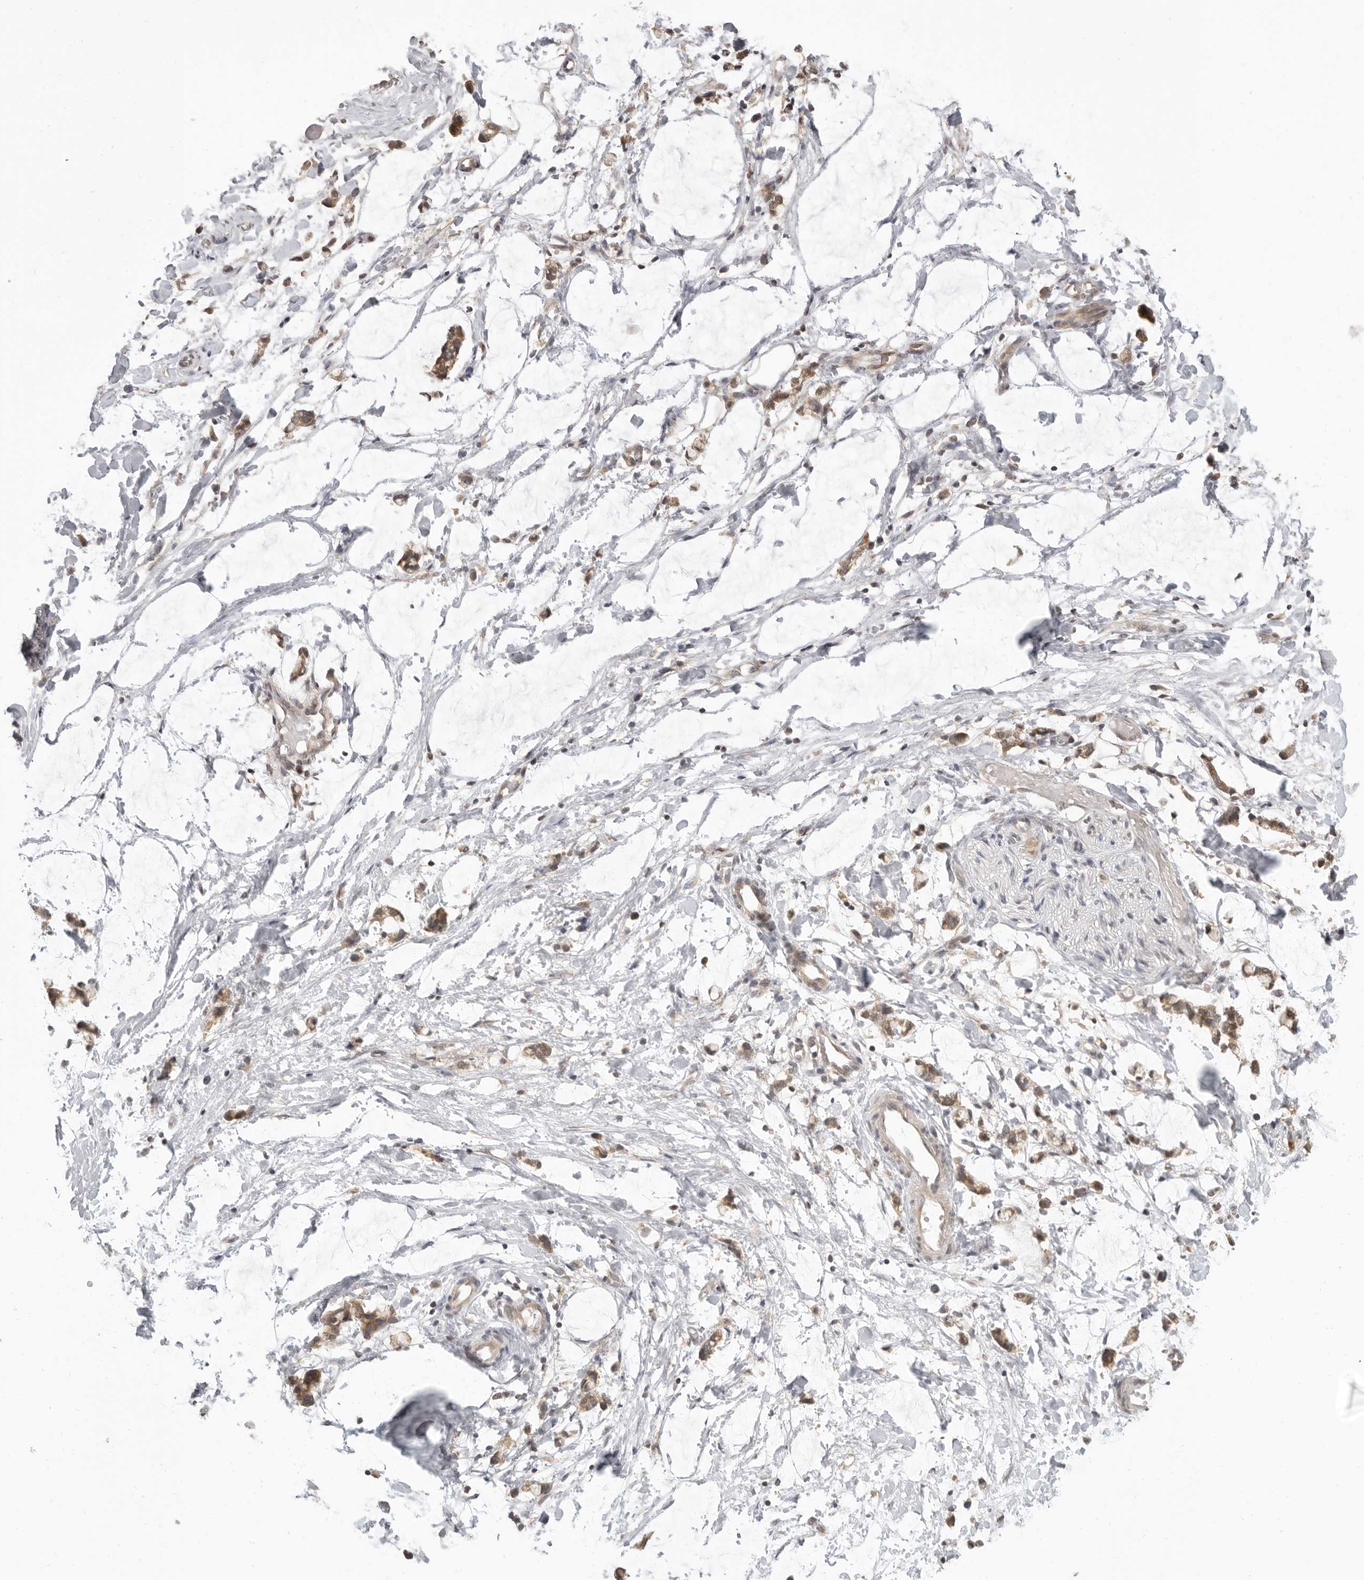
{"staining": {"intensity": "negative", "quantity": "none", "location": "none"}, "tissue": "adipose tissue", "cell_type": "Adipocytes", "image_type": "normal", "snomed": [{"axis": "morphology", "description": "Normal tissue, NOS"}, {"axis": "morphology", "description": "Adenocarcinoma, NOS"}, {"axis": "topography", "description": "Colon"}, {"axis": "topography", "description": "Peripheral nerve tissue"}], "caption": "Image shows no protein expression in adipocytes of unremarkable adipose tissue. The staining was performed using DAB (3,3'-diaminobenzidine) to visualize the protein expression in brown, while the nuclei were stained in blue with hematoxylin (Magnification: 20x).", "gene": "PRRC2A", "patient": {"sex": "male", "age": 14}}